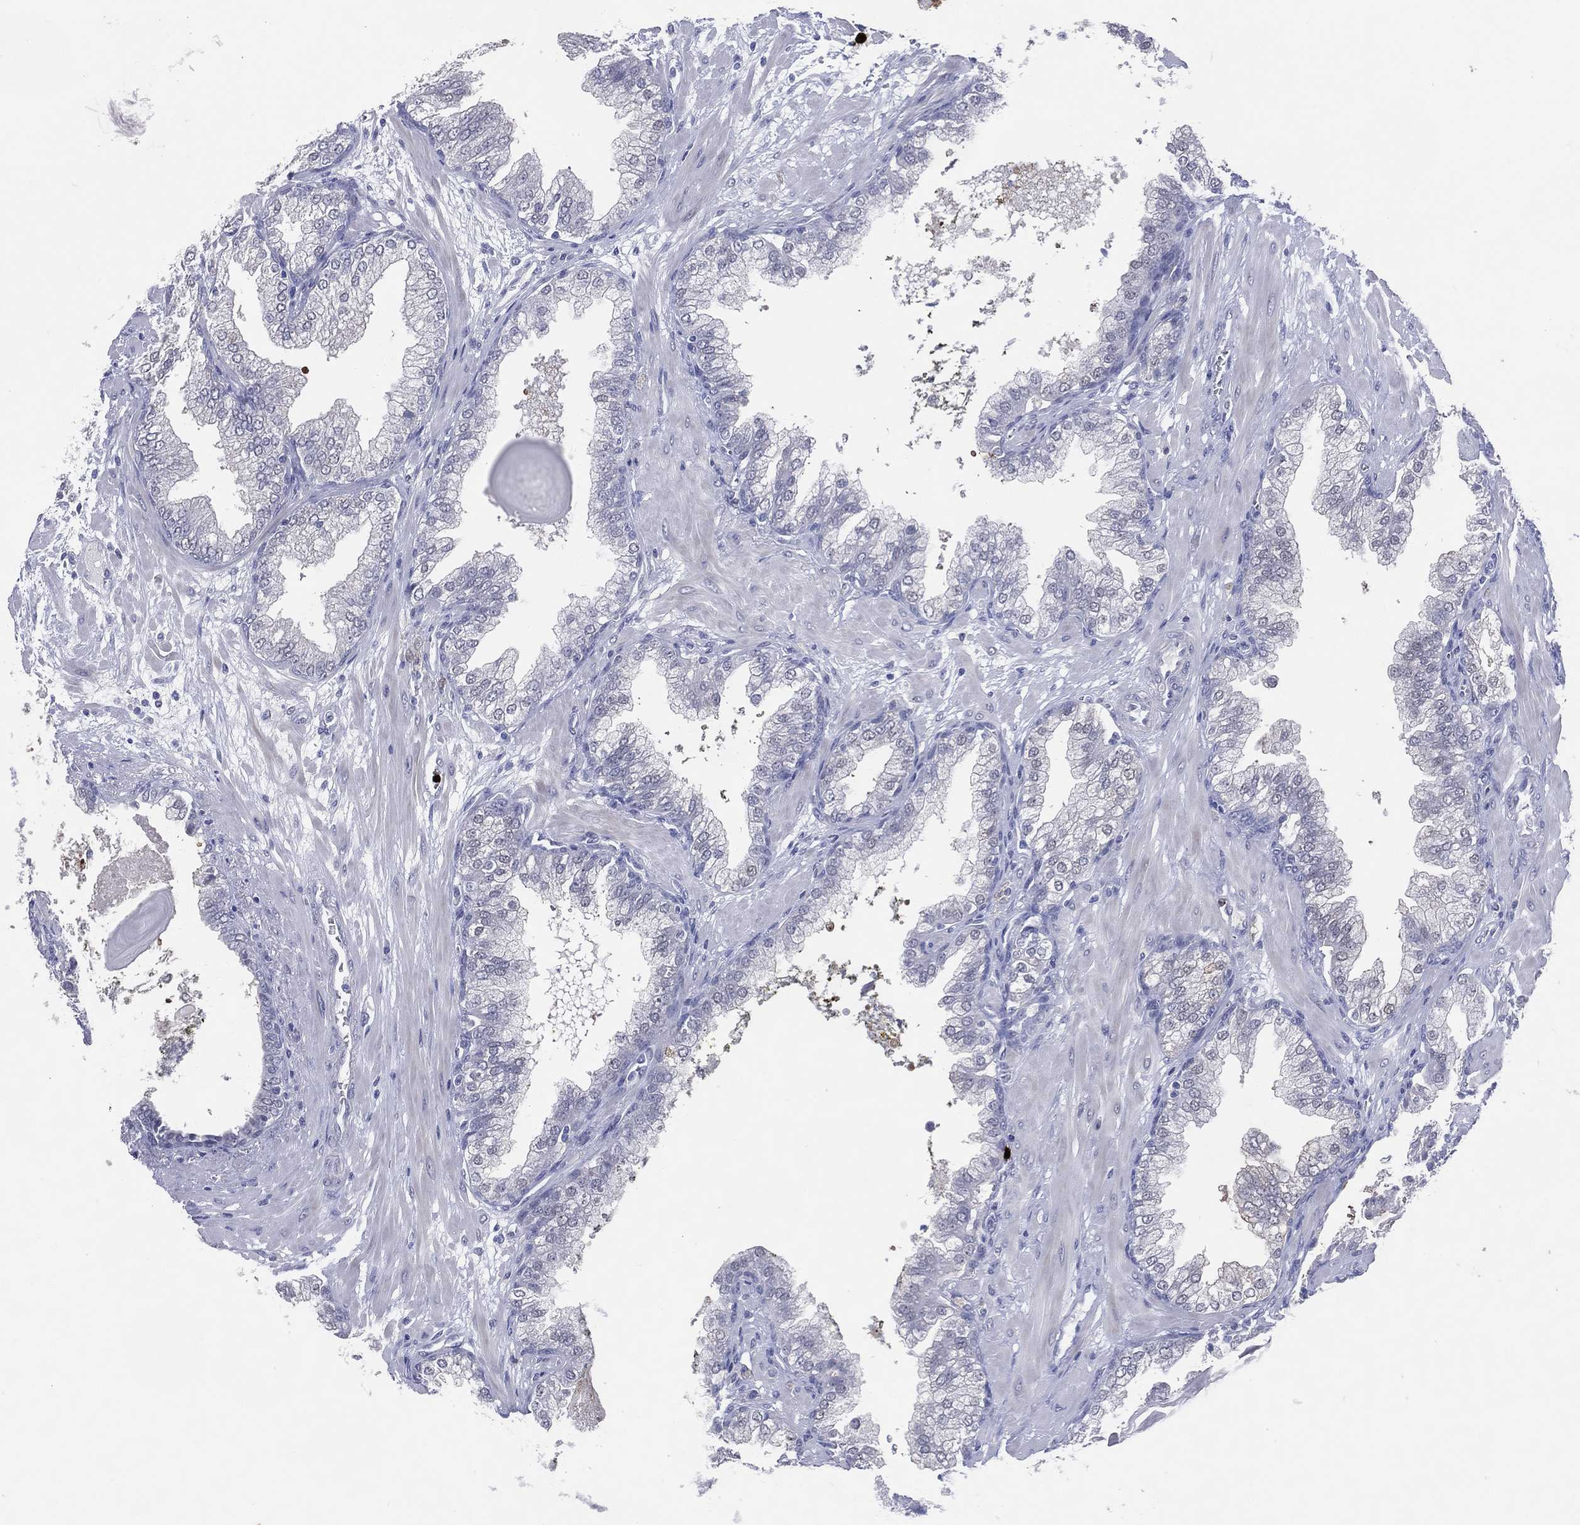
{"staining": {"intensity": "strong", "quantity": "25%-75%", "location": "cytoplasmic/membranous"}, "tissue": "prostate cancer", "cell_type": "Tumor cells", "image_type": "cancer", "snomed": [{"axis": "morphology", "description": "Adenocarcinoma, Low grade"}, {"axis": "topography", "description": "Prostate"}], "caption": "There is high levels of strong cytoplasmic/membranous staining in tumor cells of prostate low-grade adenocarcinoma, as demonstrated by immunohistochemical staining (brown color).", "gene": "CFAP58", "patient": {"sex": "male", "age": 62}}